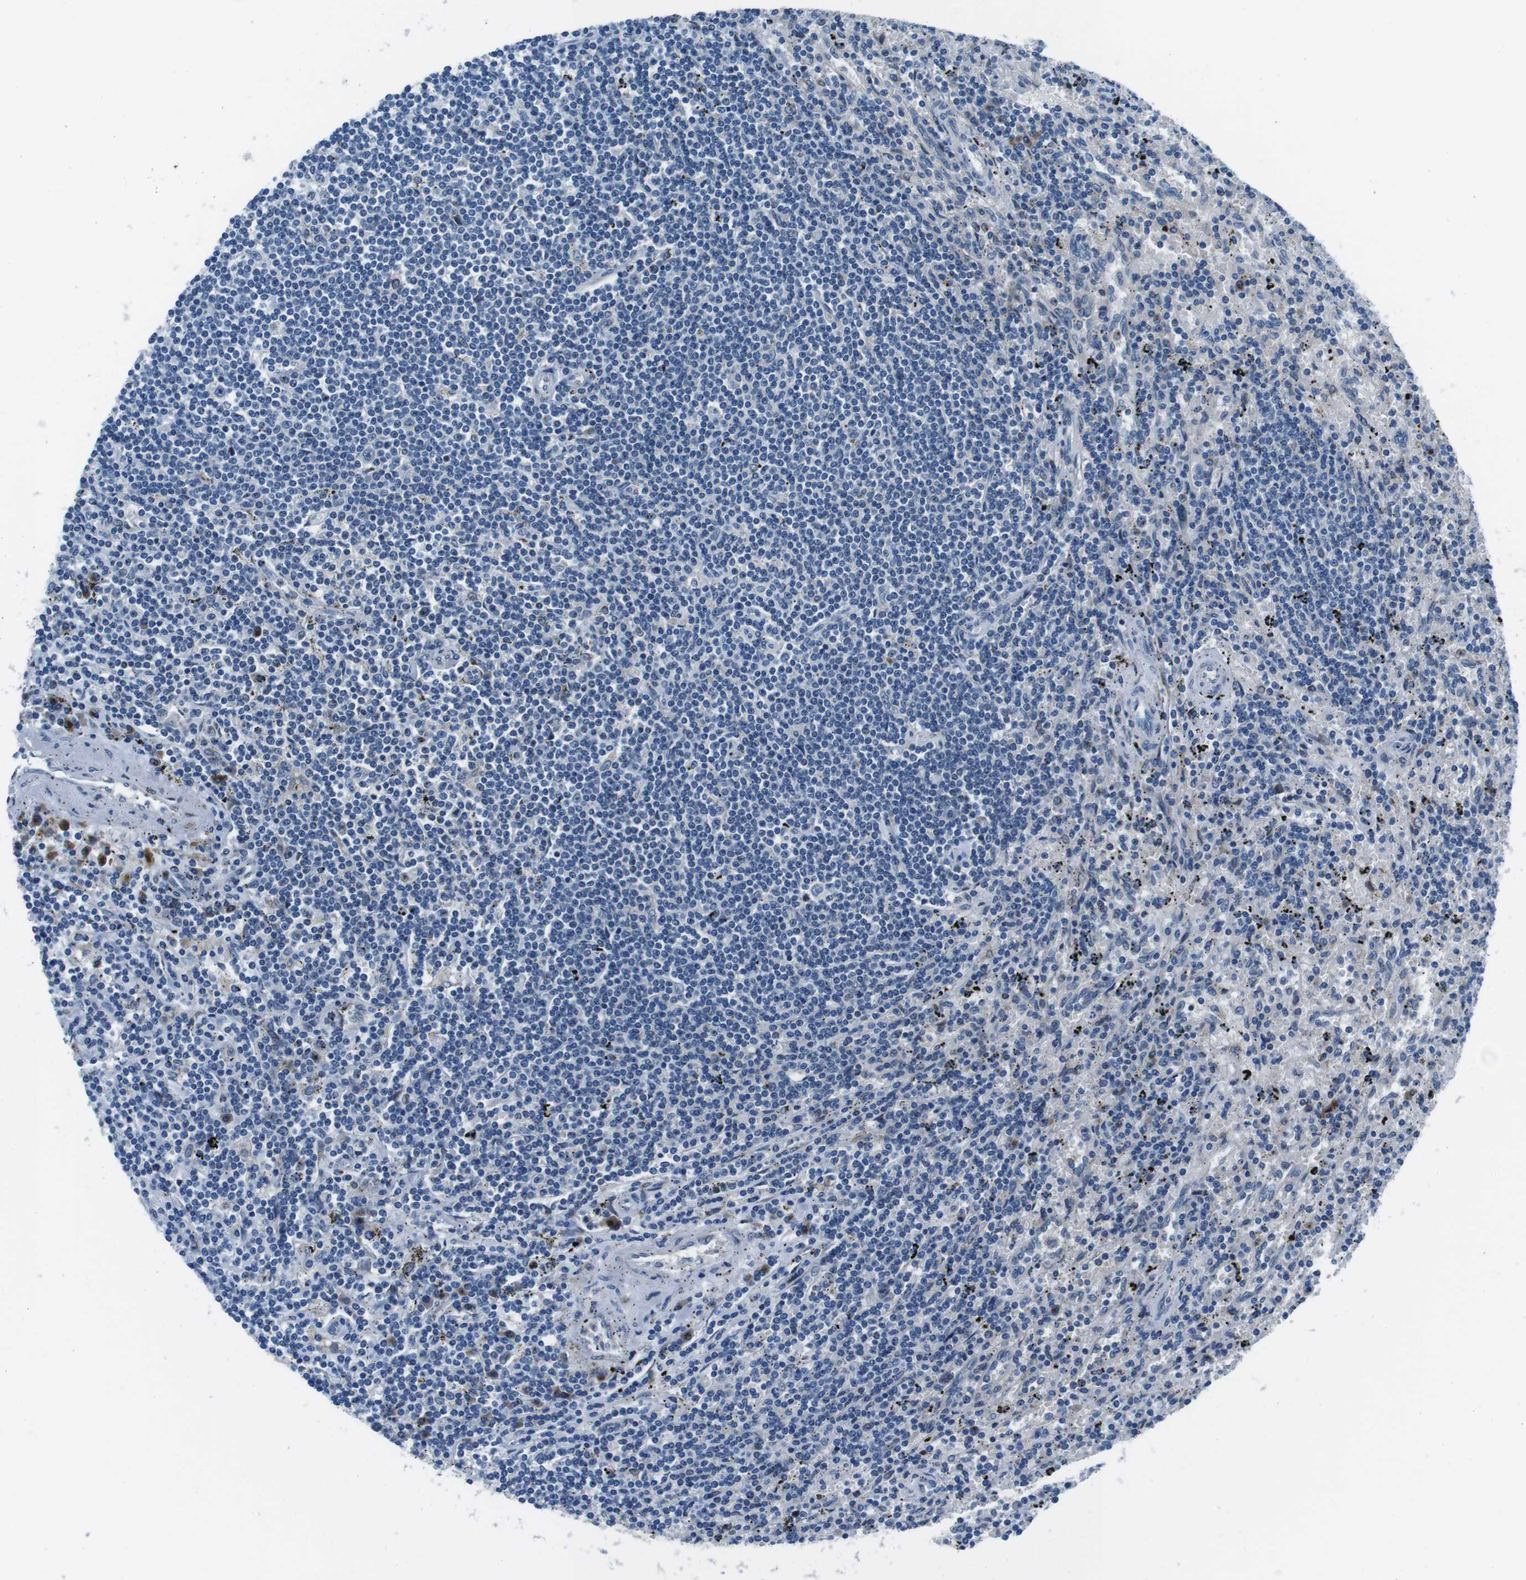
{"staining": {"intensity": "negative", "quantity": "none", "location": "none"}, "tissue": "lymphoma", "cell_type": "Tumor cells", "image_type": "cancer", "snomed": [{"axis": "morphology", "description": "Malignant lymphoma, non-Hodgkin's type, Low grade"}, {"axis": "topography", "description": "Spleen"}], "caption": "Tumor cells show no significant protein staining in malignant lymphoma, non-Hodgkin's type (low-grade).", "gene": "NUCB2", "patient": {"sex": "male", "age": 76}}